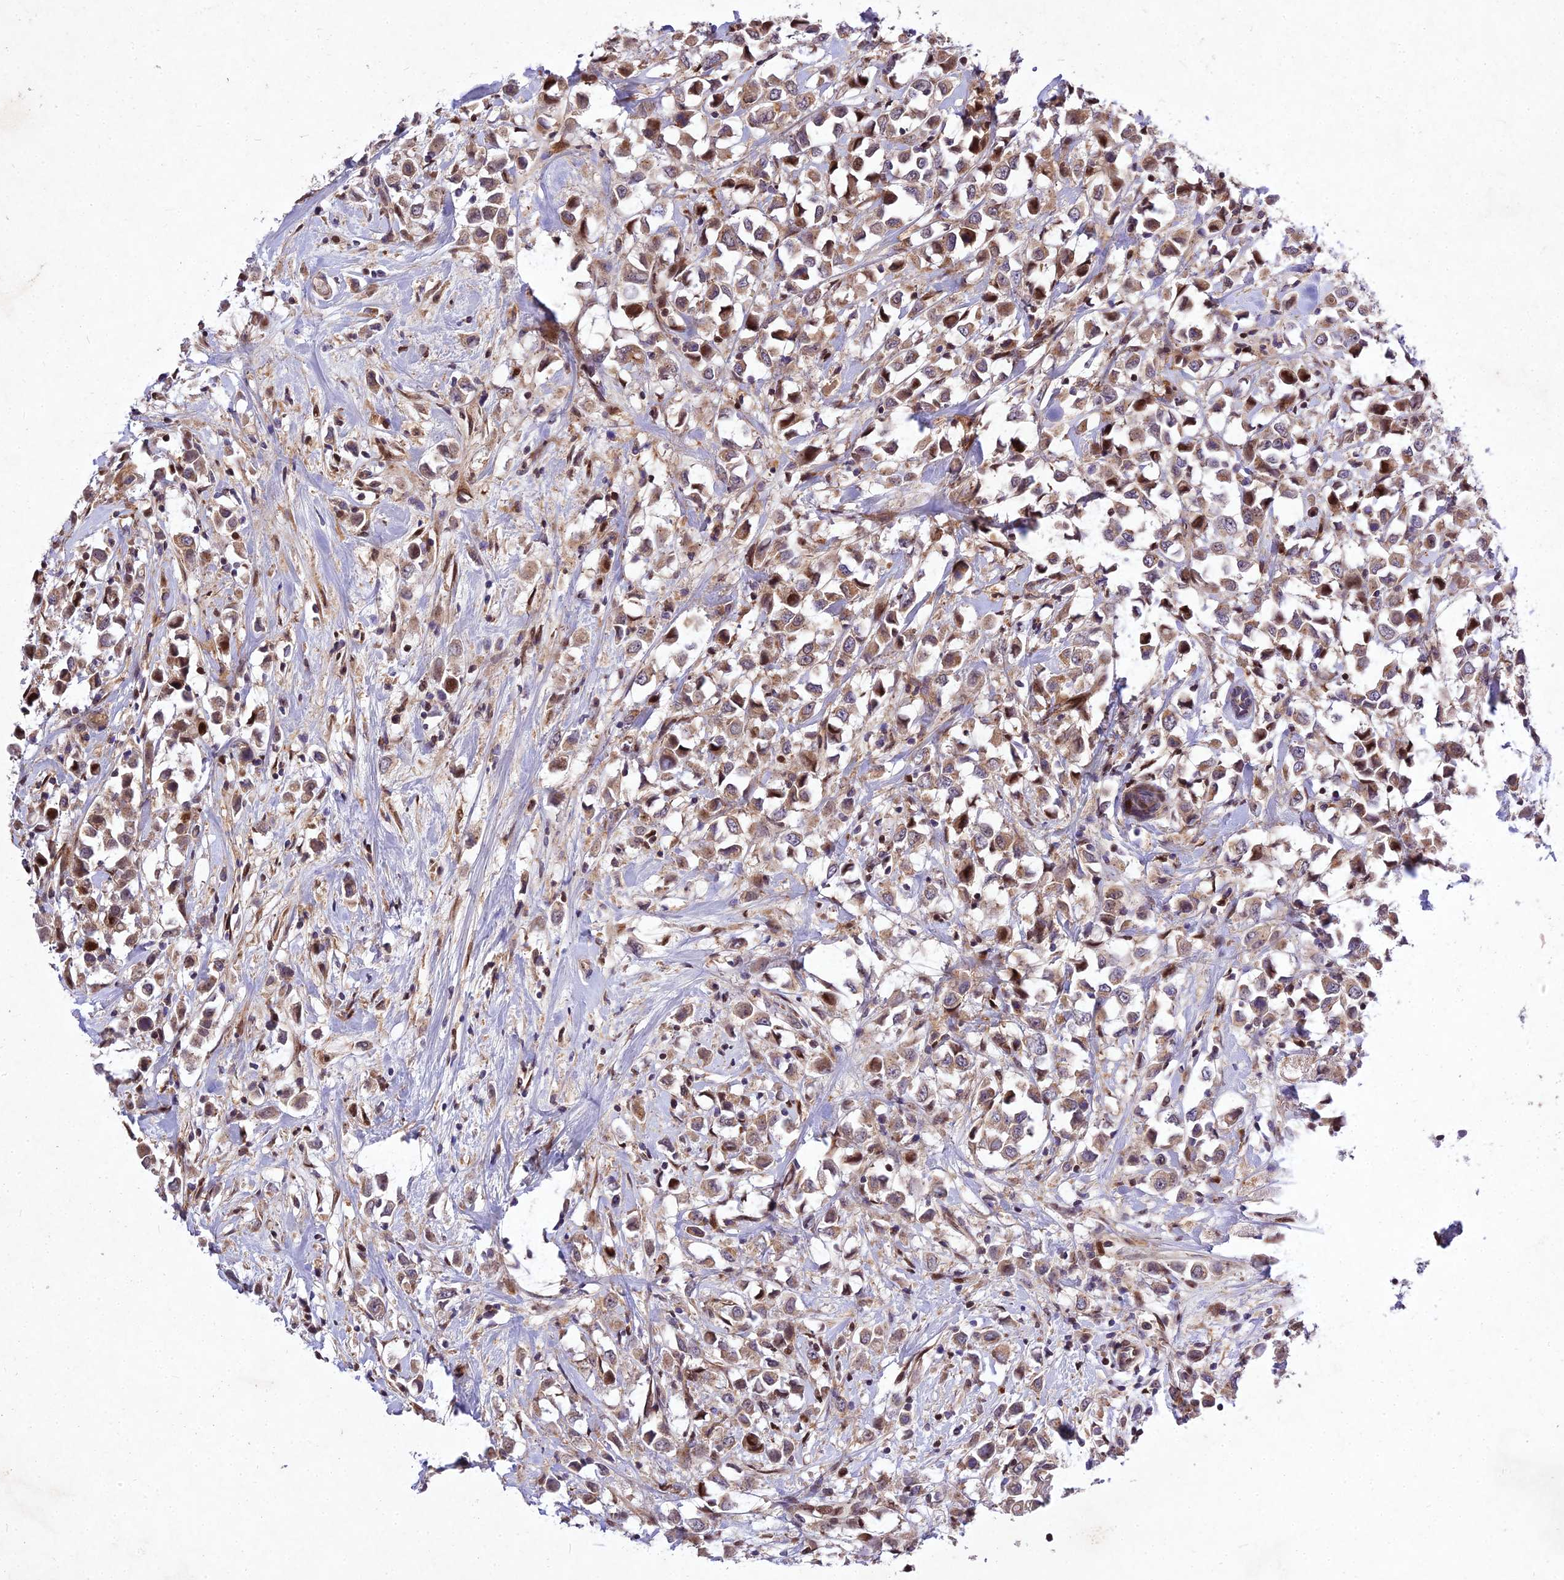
{"staining": {"intensity": "moderate", "quantity": ">75%", "location": "cytoplasmic/membranous,nuclear"}, "tissue": "breast cancer", "cell_type": "Tumor cells", "image_type": "cancer", "snomed": [{"axis": "morphology", "description": "Duct carcinoma"}, {"axis": "topography", "description": "Breast"}], "caption": "The micrograph demonstrates staining of breast cancer (intraductal carcinoma), revealing moderate cytoplasmic/membranous and nuclear protein positivity (brown color) within tumor cells.", "gene": "MKKS", "patient": {"sex": "female", "age": 61}}